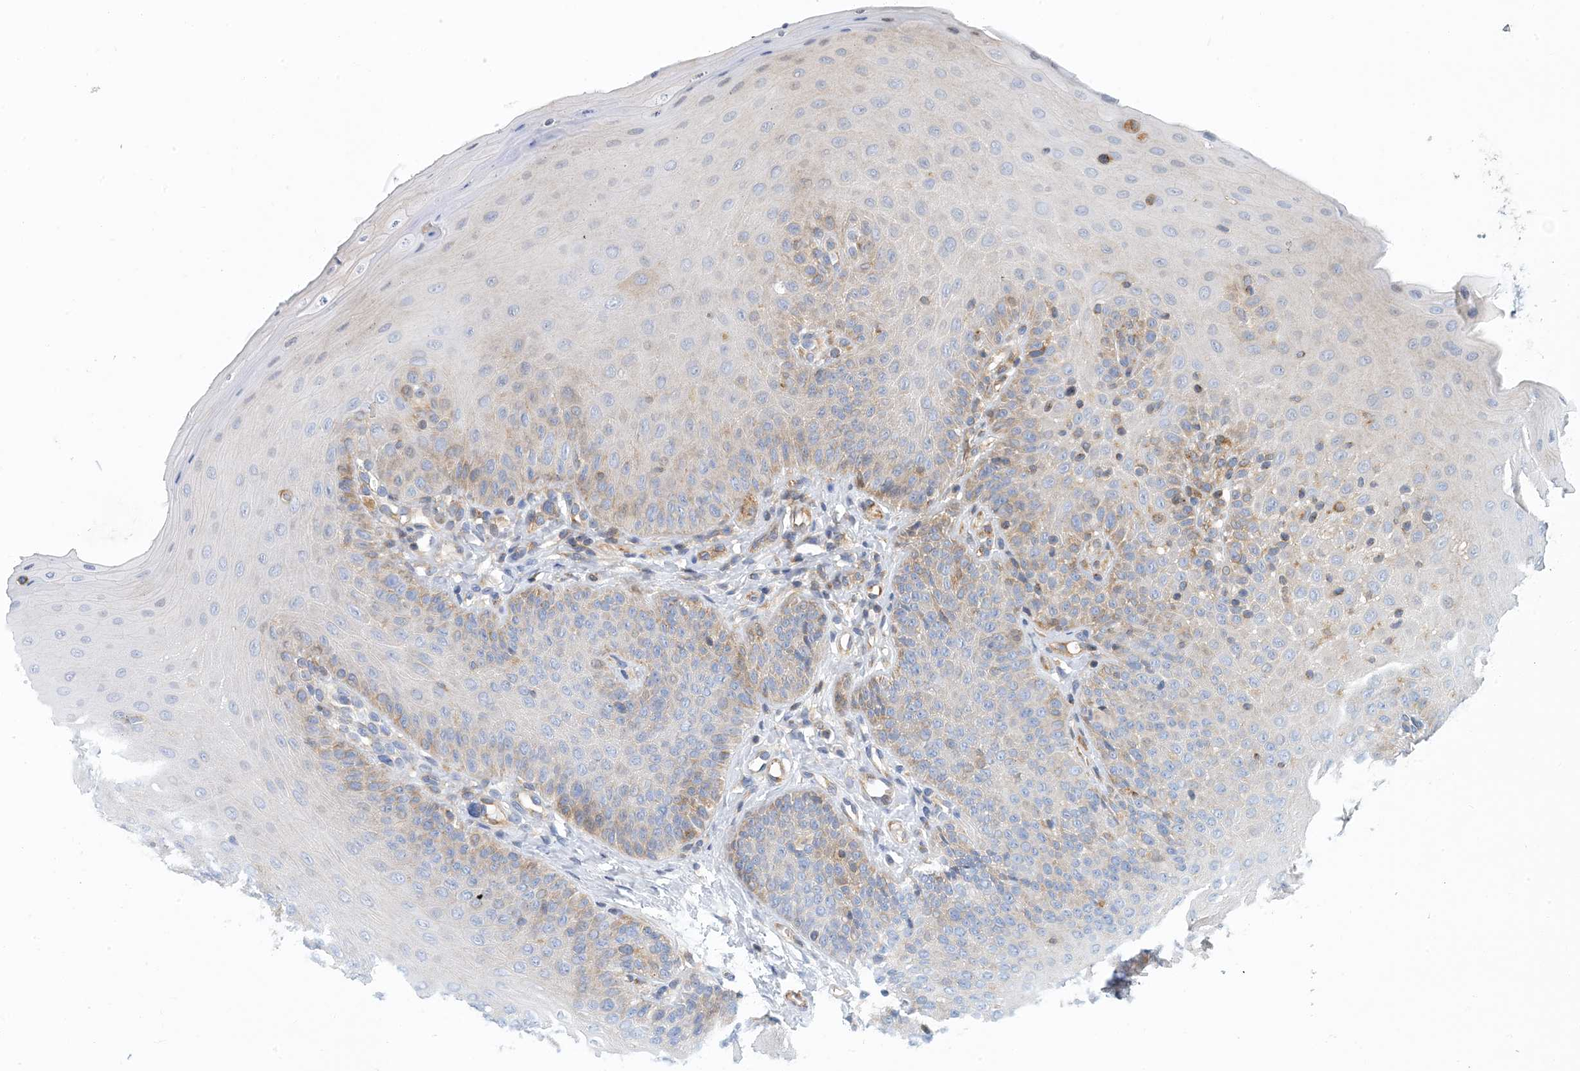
{"staining": {"intensity": "moderate", "quantity": "<25%", "location": "cytoplasmic/membranous"}, "tissue": "oral mucosa", "cell_type": "Squamous epithelial cells", "image_type": "normal", "snomed": [{"axis": "morphology", "description": "Normal tissue, NOS"}, {"axis": "topography", "description": "Oral tissue"}], "caption": "Immunohistochemistry (IHC) histopathology image of normal oral mucosa: human oral mucosa stained using immunohistochemistry (IHC) reveals low levels of moderate protein expression localized specifically in the cytoplasmic/membranous of squamous epithelial cells, appearing as a cytoplasmic/membranous brown color.", "gene": "PCDHA2", "patient": {"sex": "female", "age": 68}}